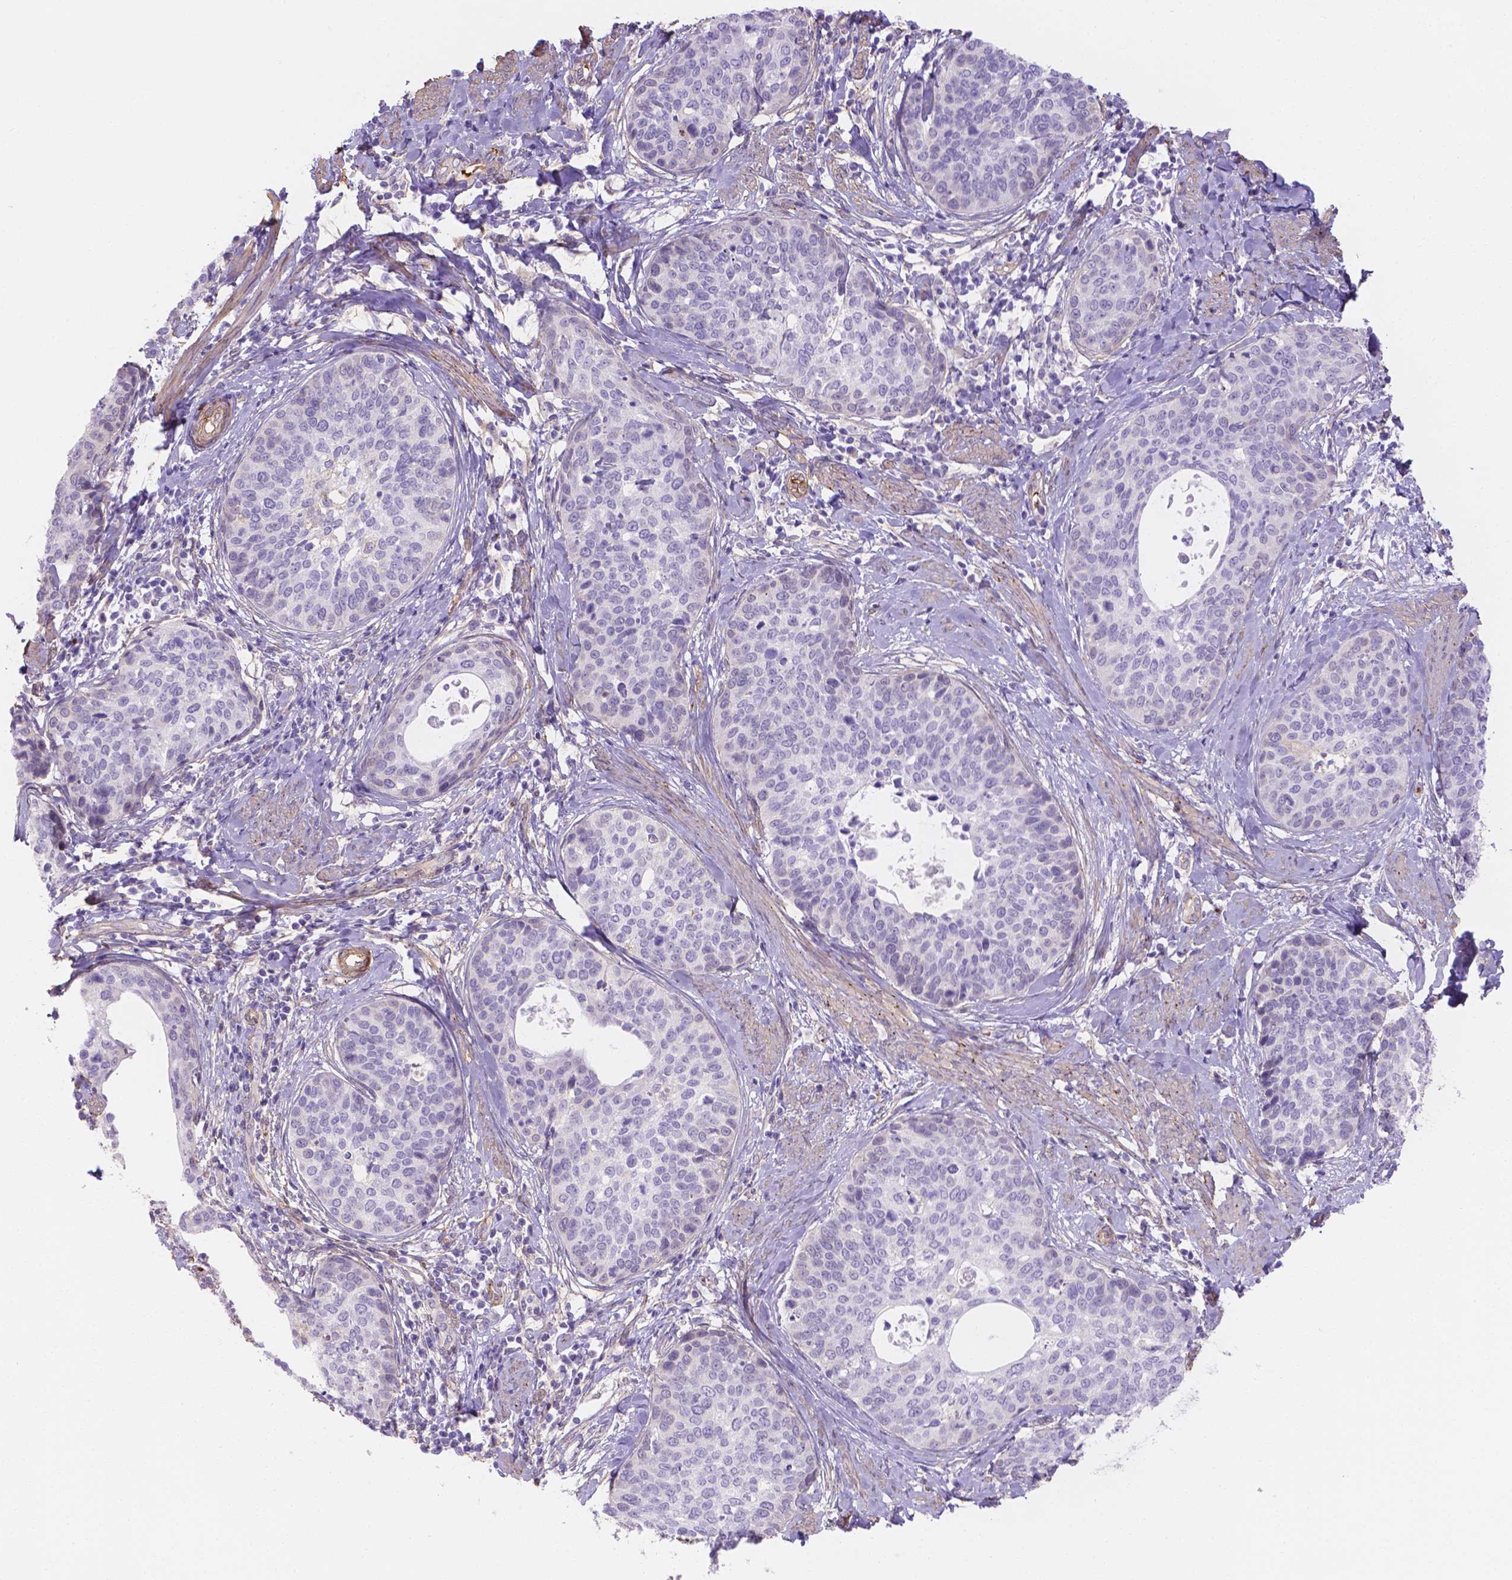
{"staining": {"intensity": "negative", "quantity": "none", "location": "none"}, "tissue": "cervical cancer", "cell_type": "Tumor cells", "image_type": "cancer", "snomed": [{"axis": "morphology", "description": "Squamous cell carcinoma, NOS"}, {"axis": "topography", "description": "Cervix"}], "caption": "The image demonstrates no staining of tumor cells in cervical cancer. The staining was performed using DAB to visualize the protein expression in brown, while the nuclei were stained in blue with hematoxylin (Magnification: 20x).", "gene": "SLC40A1", "patient": {"sex": "female", "age": 69}}